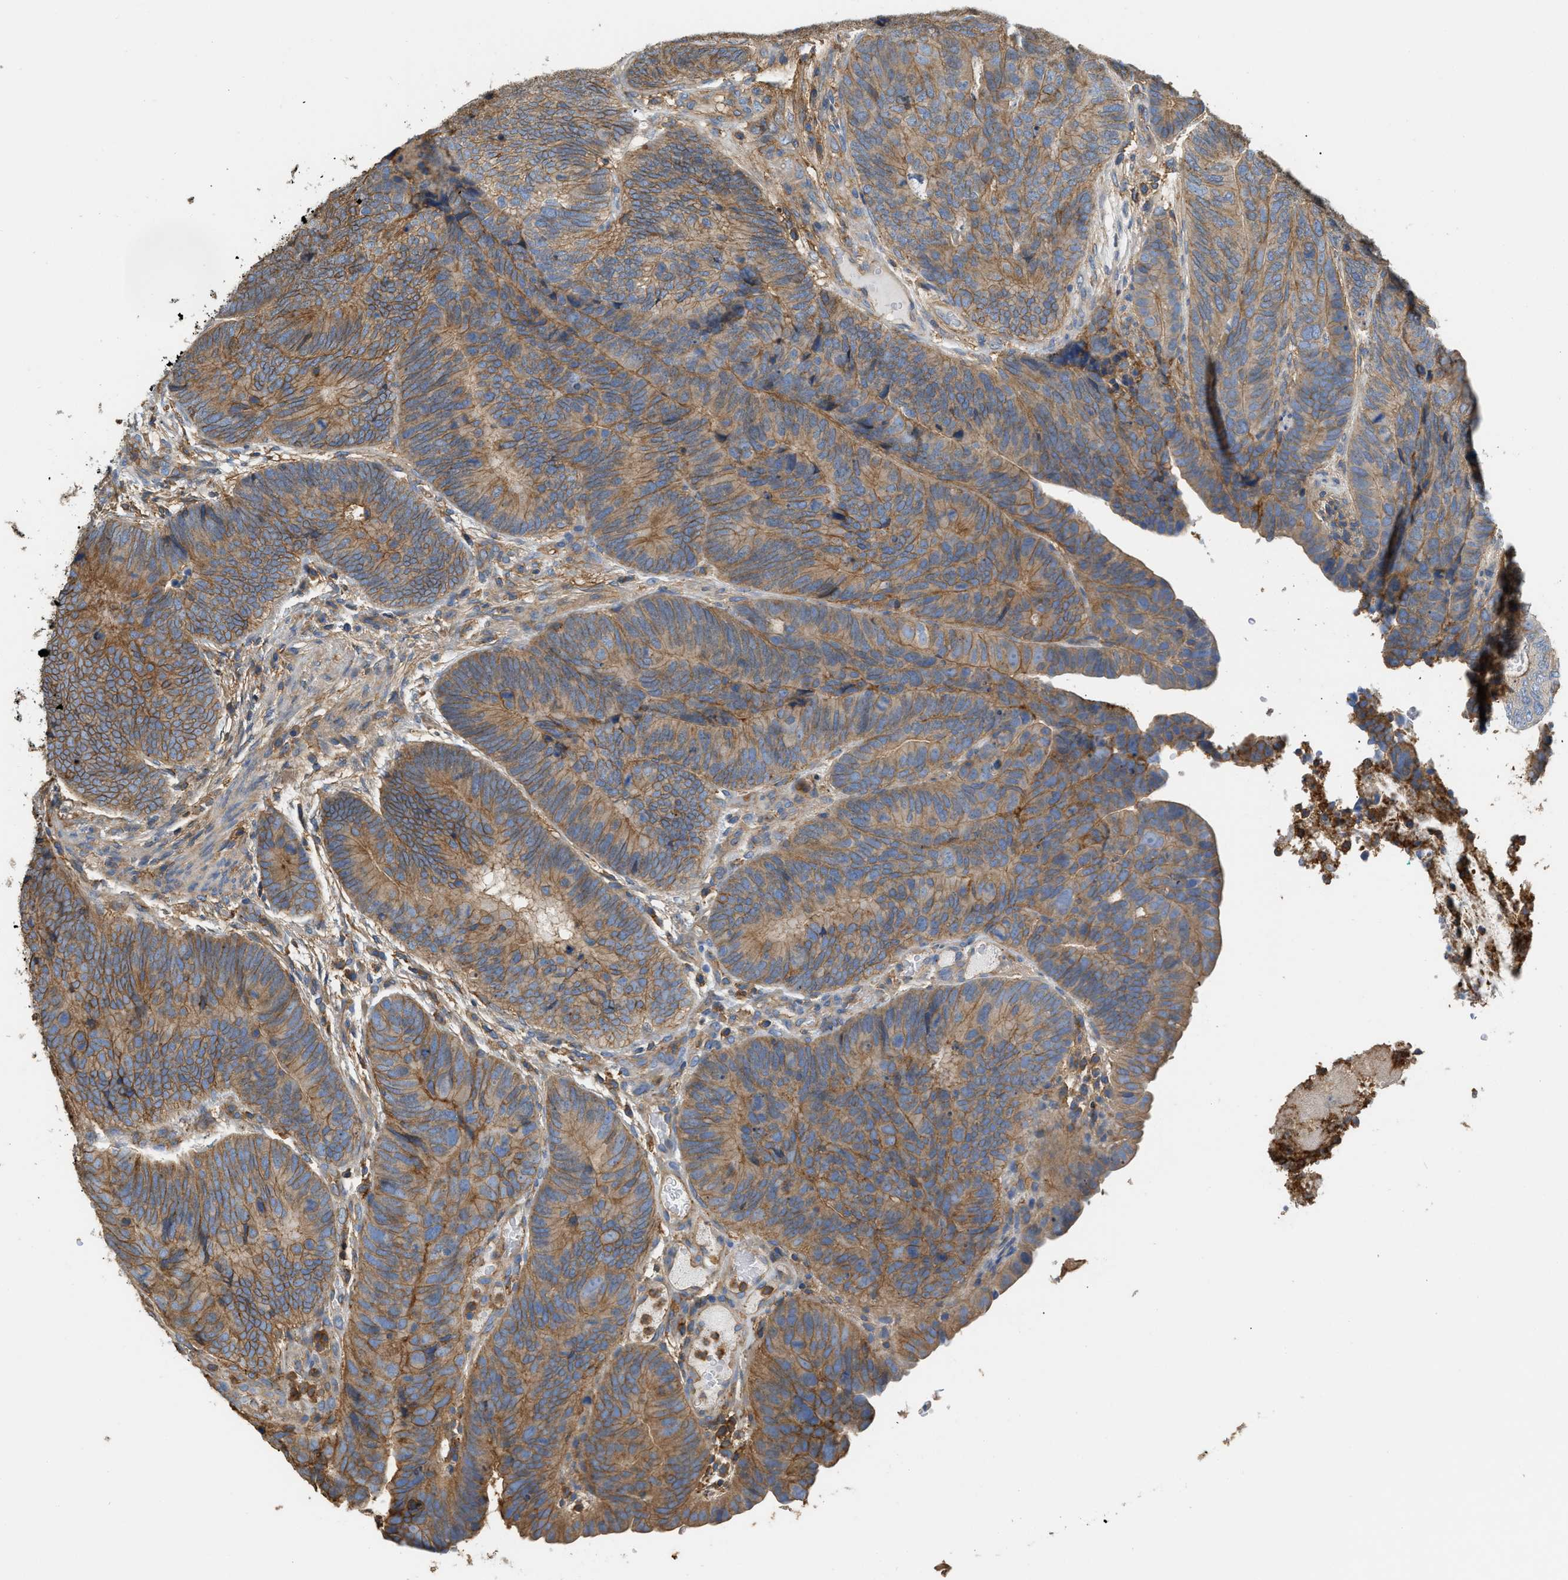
{"staining": {"intensity": "moderate", "quantity": ">75%", "location": "cytoplasmic/membranous"}, "tissue": "colorectal cancer", "cell_type": "Tumor cells", "image_type": "cancer", "snomed": [{"axis": "morphology", "description": "Adenocarcinoma, NOS"}, {"axis": "topography", "description": "Colon"}], "caption": "This photomicrograph shows immunohistochemistry (IHC) staining of human colorectal adenocarcinoma, with medium moderate cytoplasmic/membranous staining in about >75% of tumor cells.", "gene": "GNB4", "patient": {"sex": "female", "age": 67}}